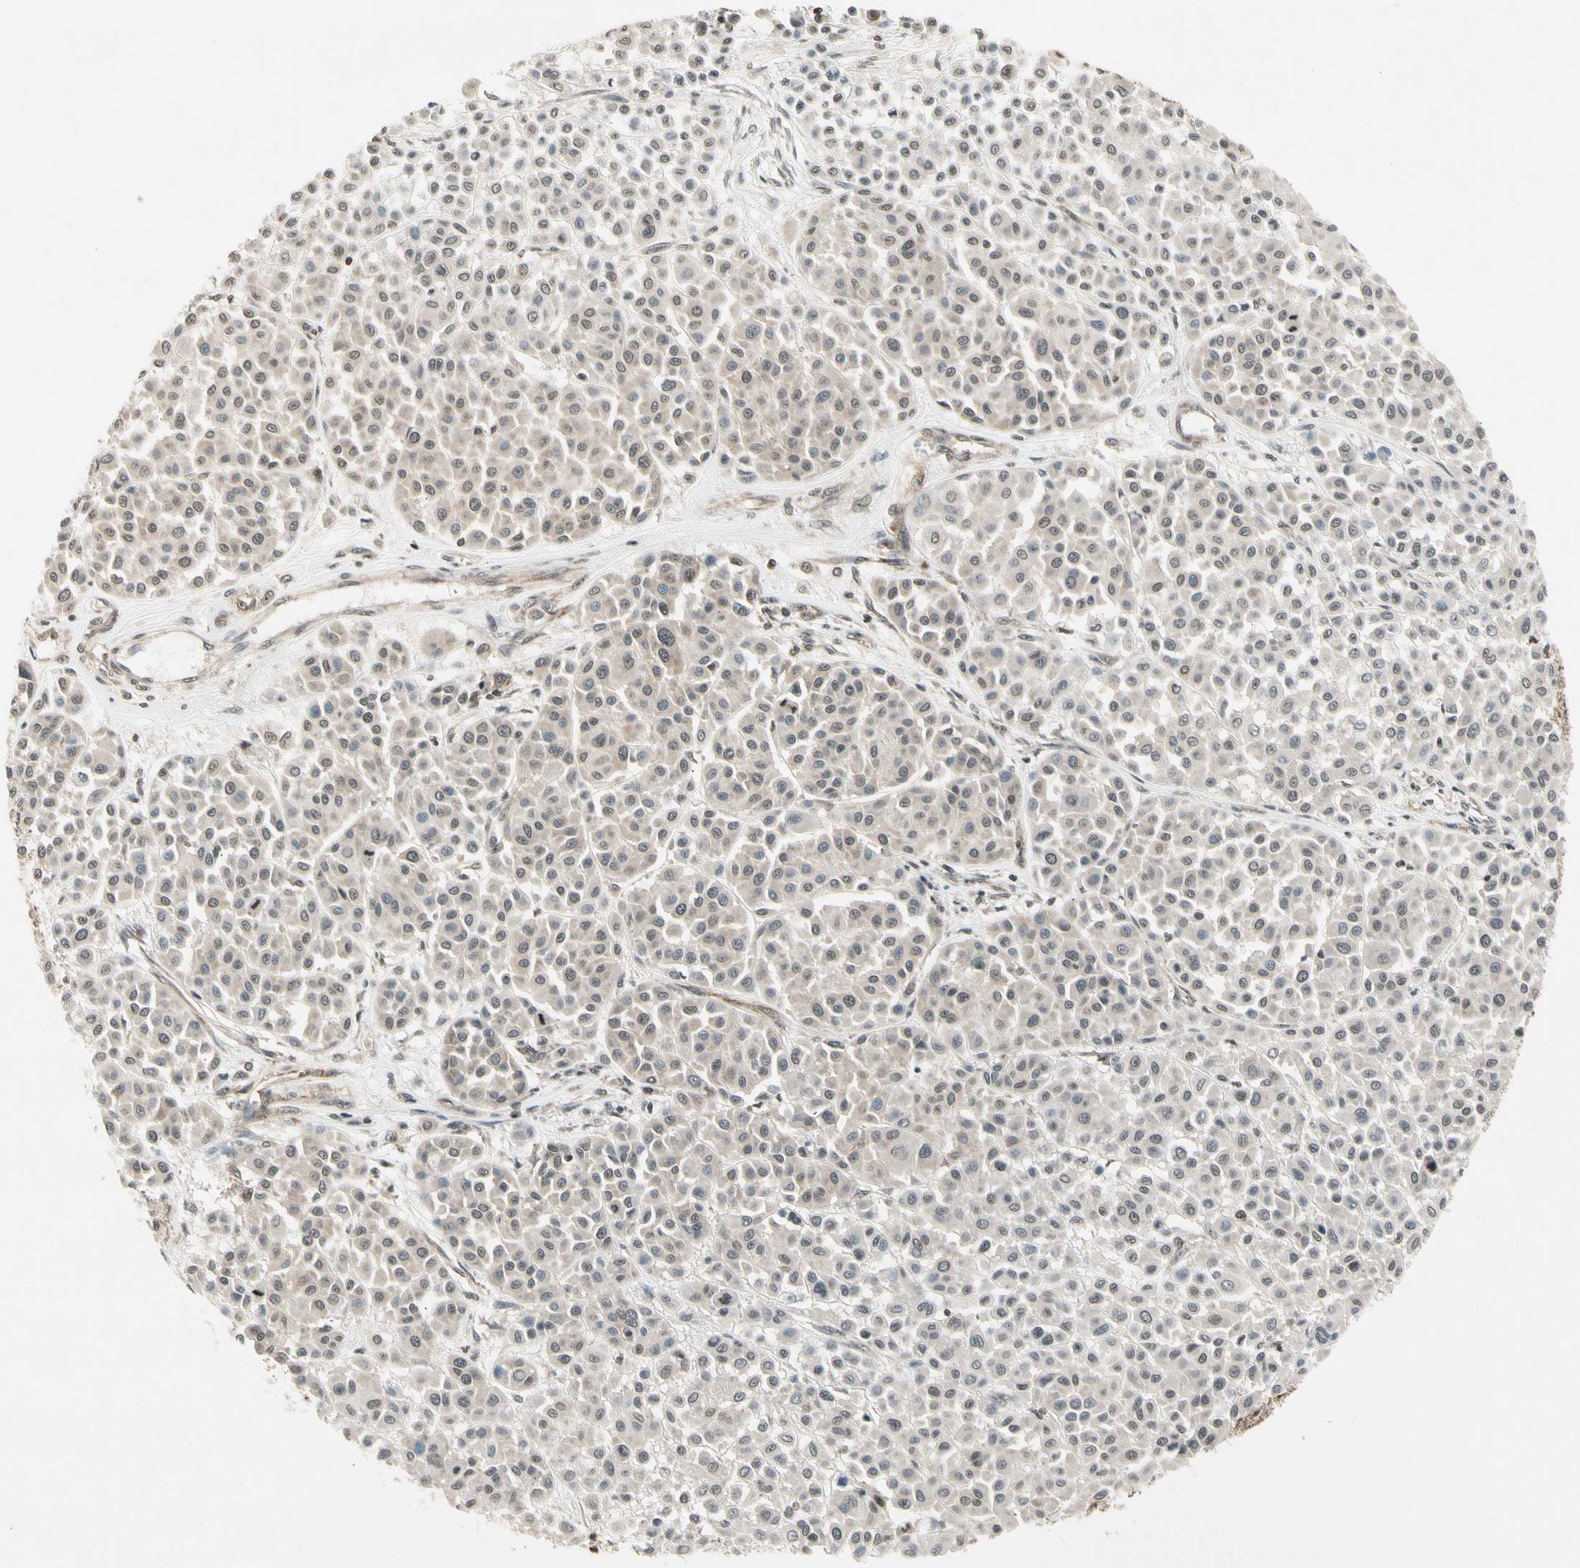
{"staining": {"intensity": "negative", "quantity": "none", "location": "none"}, "tissue": "melanoma", "cell_type": "Tumor cells", "image_type": "cancer", "snomed": [{"axis": "morphology", "description": "Malignant melanoma, Metastatic site"}, {"axis": "topography", "description": "Soft tissue"}], "caption": "The IHC photomicrograph has no significant expression in tumor cells of melanoma tissue.", "gene": "SMN2", "patient": {"sex": "male", "age": 41}}